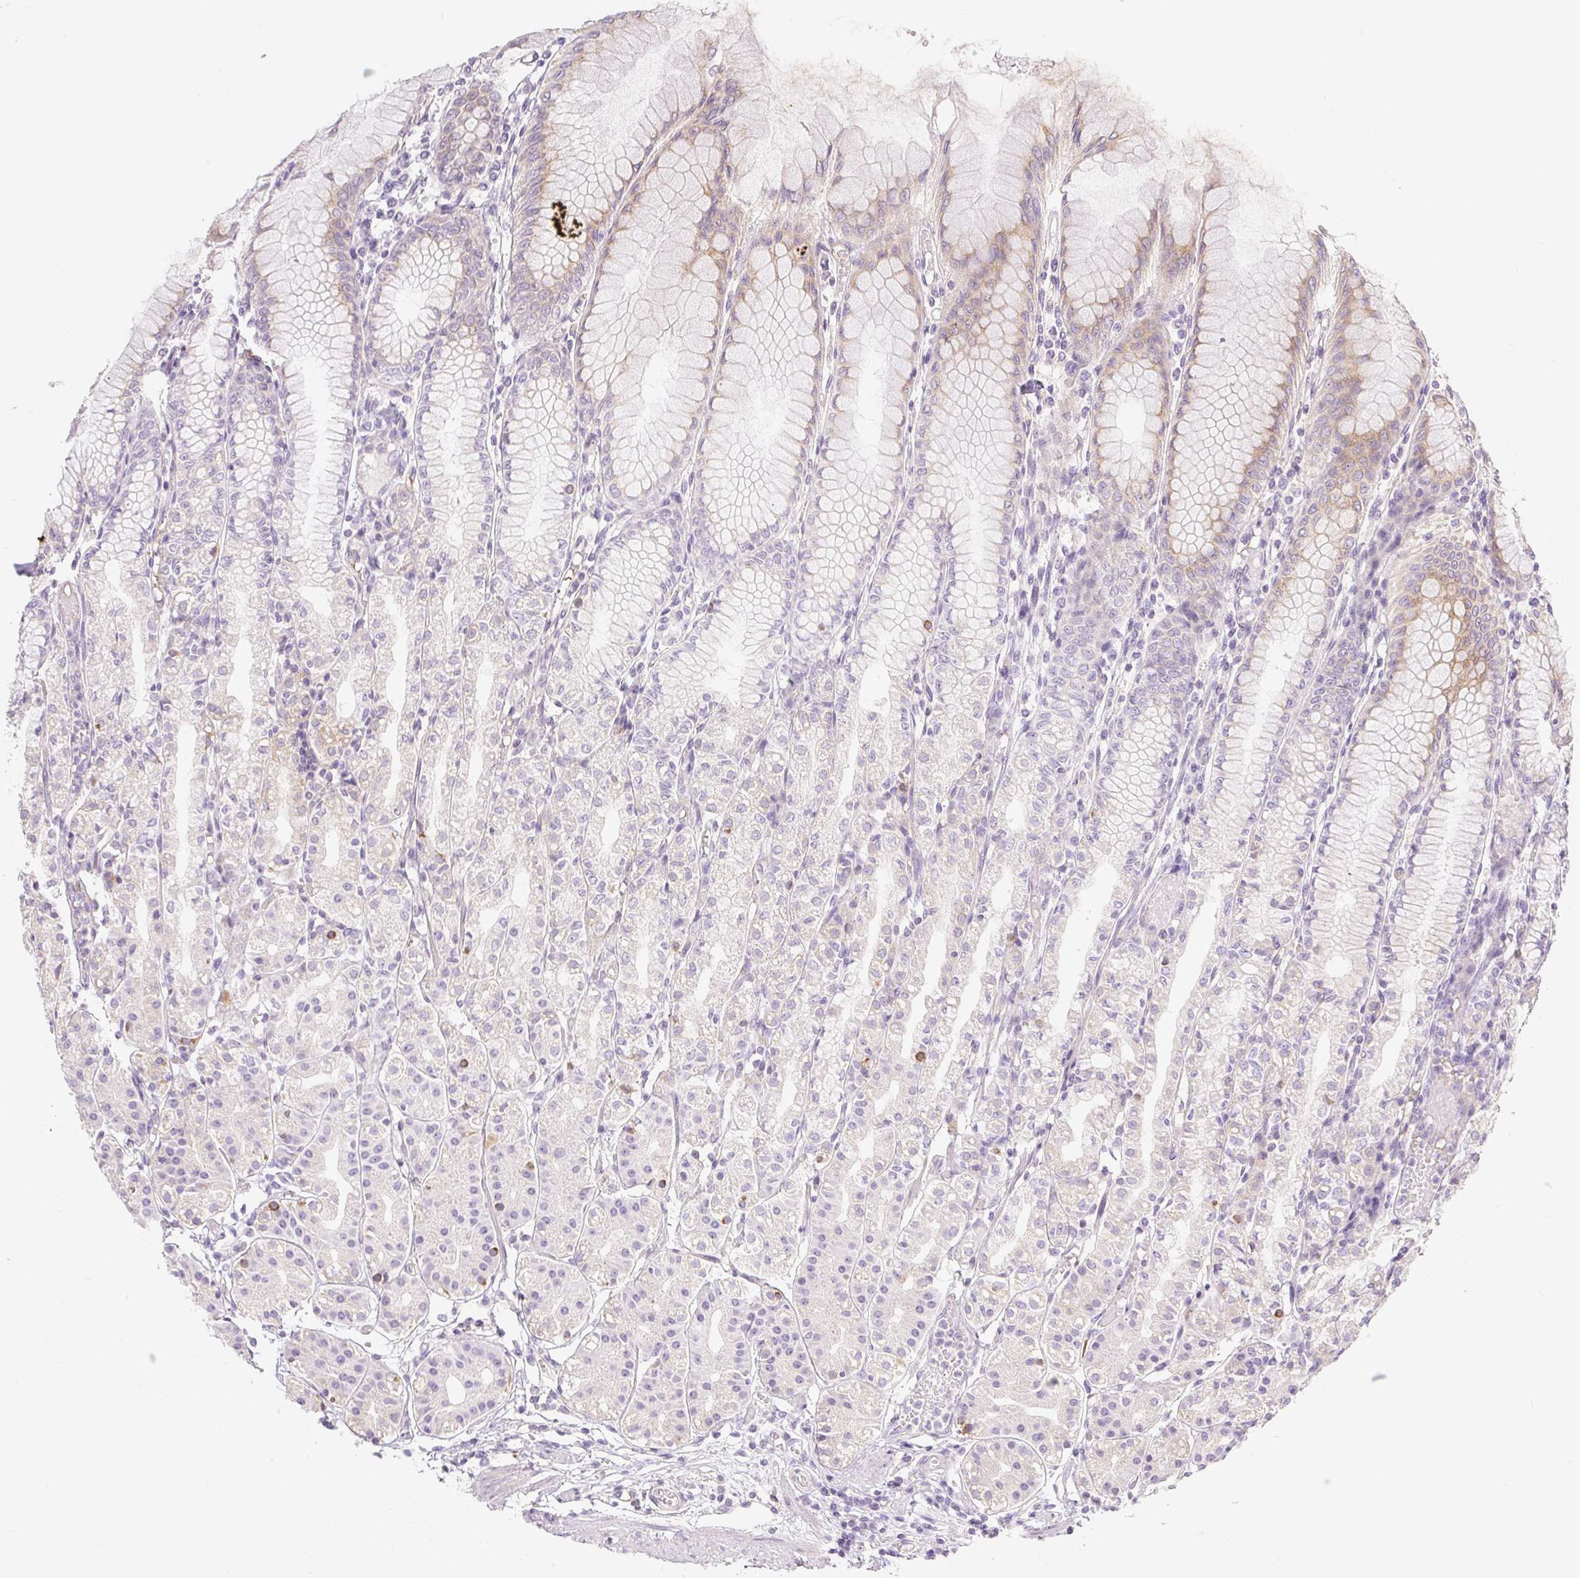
{"staining": {"intensity": "strong", "quantity": "<25%", "location": "cytoplasmic/membranous"}, "tissue": "stomach", "cell_type": "Glandular cells", "image_type": "normal", "snomed": [{"axis": "morphology", "description": "Normal tissue, NOS"}, {"axis": "topography", "description": "Stomach"}], "caption": "IHC (DAB (3,3'-diaminobenzidine)) staining of unremarkable stomach reveals strong cytoplasmic/membranous protein expression in approximately <25% of glandular cells. The protein is shown in brown color, while the nuclei are stained blue.", "gene": "MIA2", "patient": {"sex": "female", "age": 57}}